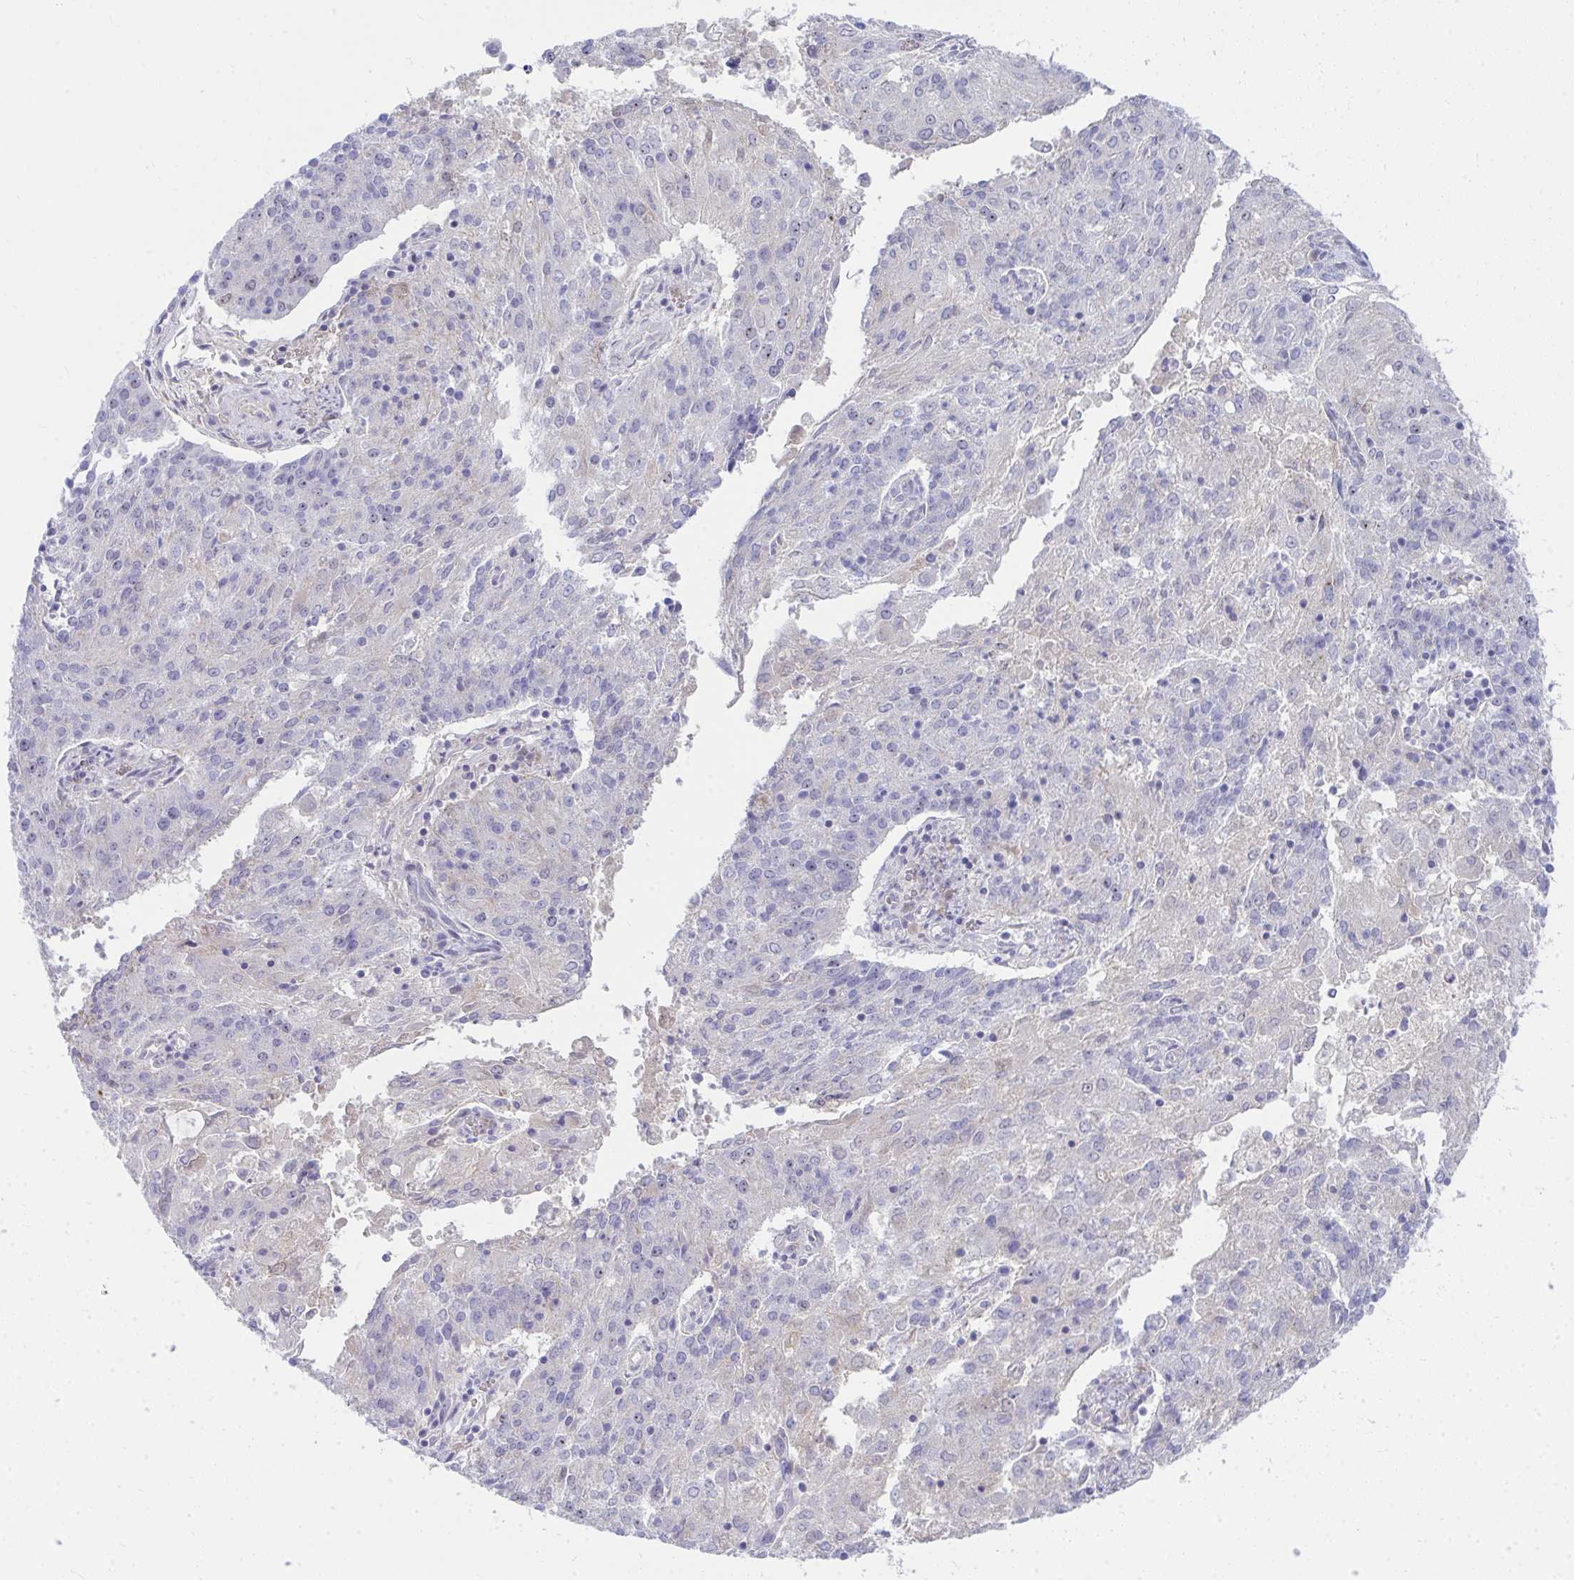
{"staining": {"intensity": "negative", "quantity": "none", "location": "none"}, "tissue": "endometrial cancer", "cell_type": "Tumor cells", "image_type": "cancer", "snomed": [{"axis": "morphology", "description": "Adenocarcinoma, NOS"}, {"axis": "topography", "description": "Endometrium"}], "caption": "Immunohistochemistry (IHC) of endometrial adenocarcinoma exhibits no staining in tumor cells.", "gene": "LRRC36", "patient": {"sex": "female", "age": 82}}